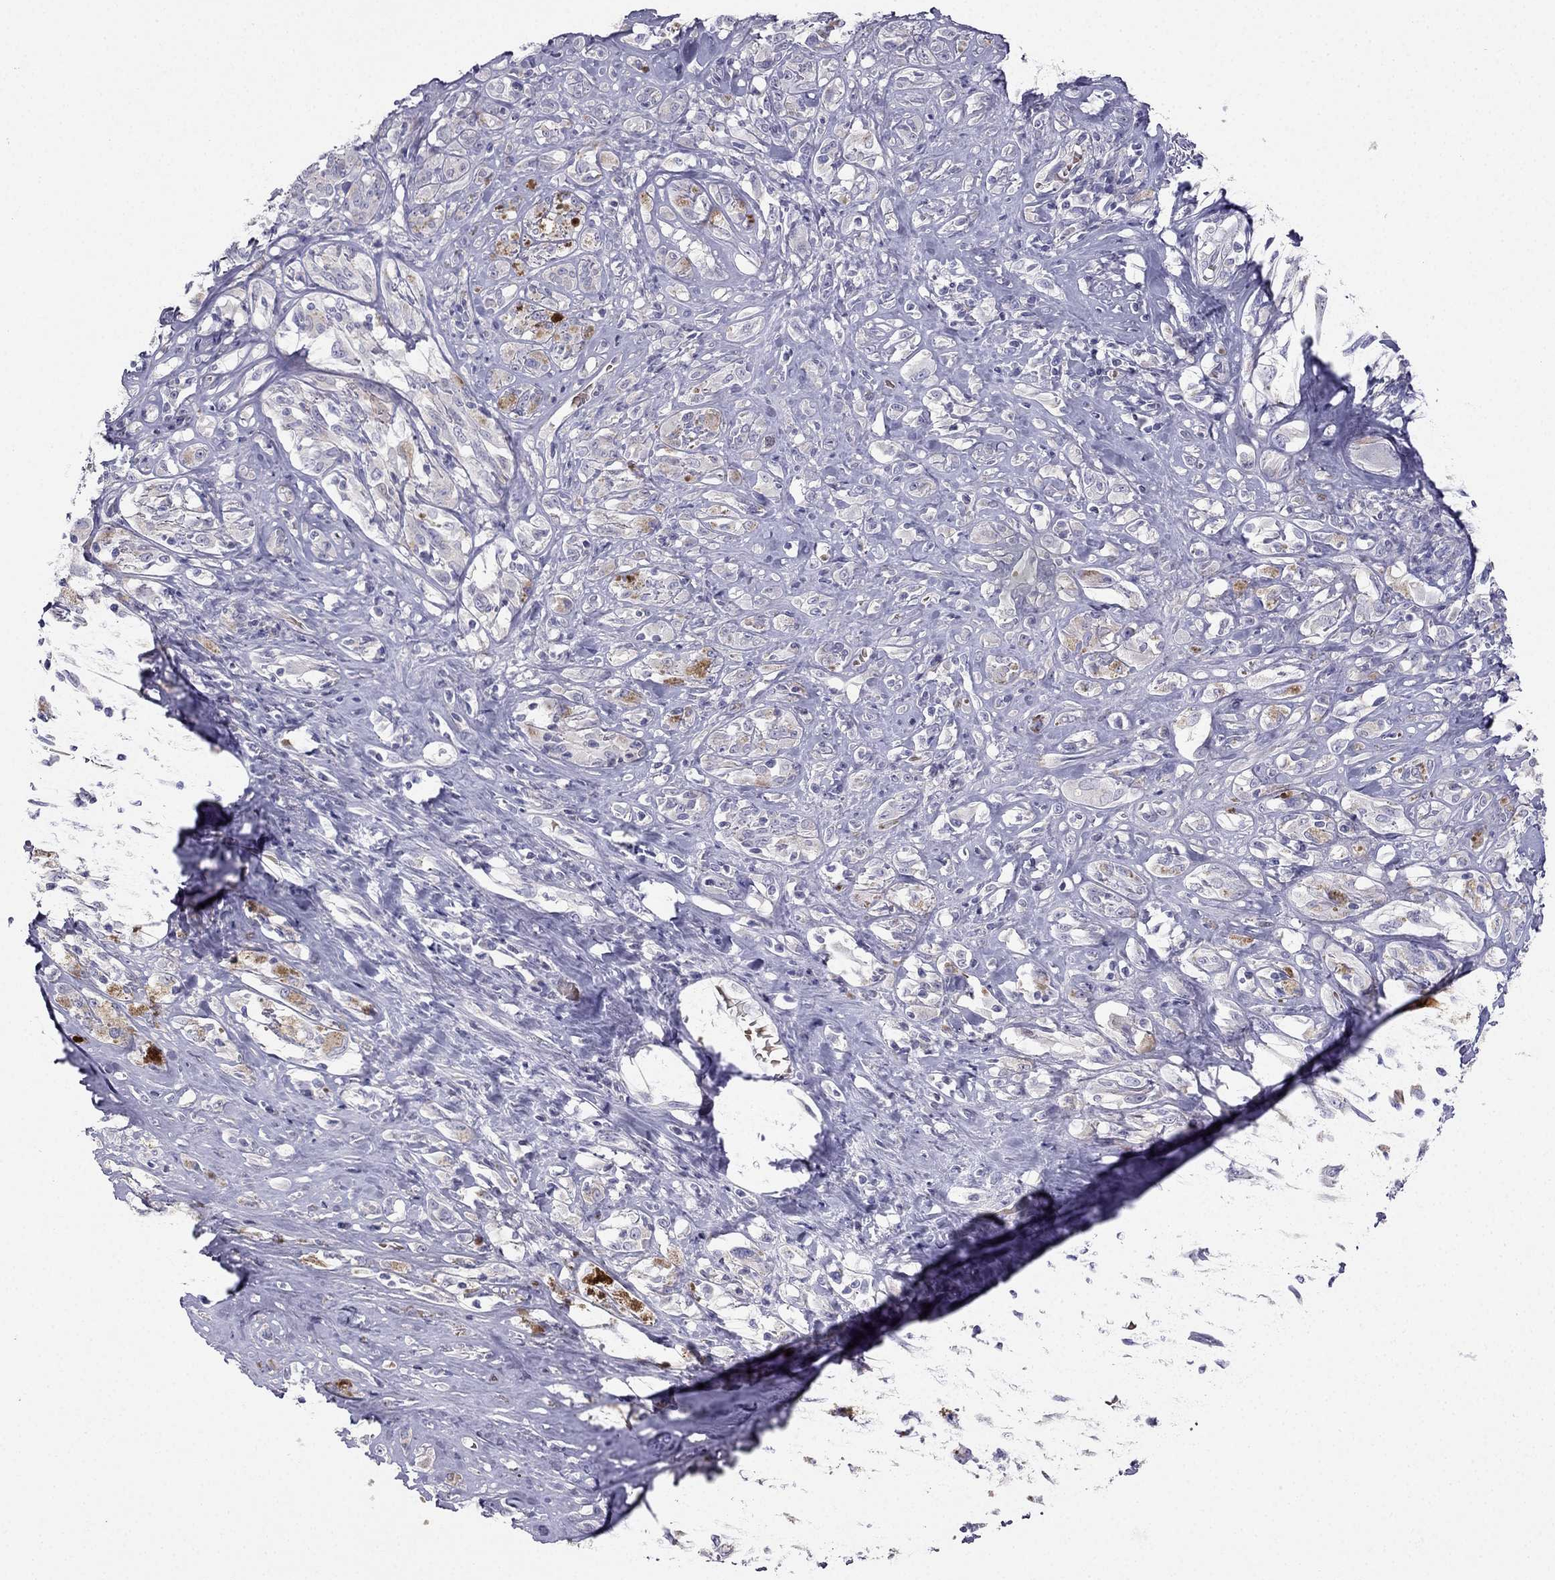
{"staining": {"intensity": "negative", "quantity": "none", "location": "none"}, "tissue": "melanoma", "cell_type": "Tumor cells", "image_type": "cancer", "snomed": [{"axis": "morphology", "description": "Malignant melanoma, NOS"}, {"axis": "topography", "description": "Skin"}], "caption": "There is no significant staining in tumor cells of malignant melanoma.", "gene": "RSPH14", "patient": {"sex": "female", "age": 91}}